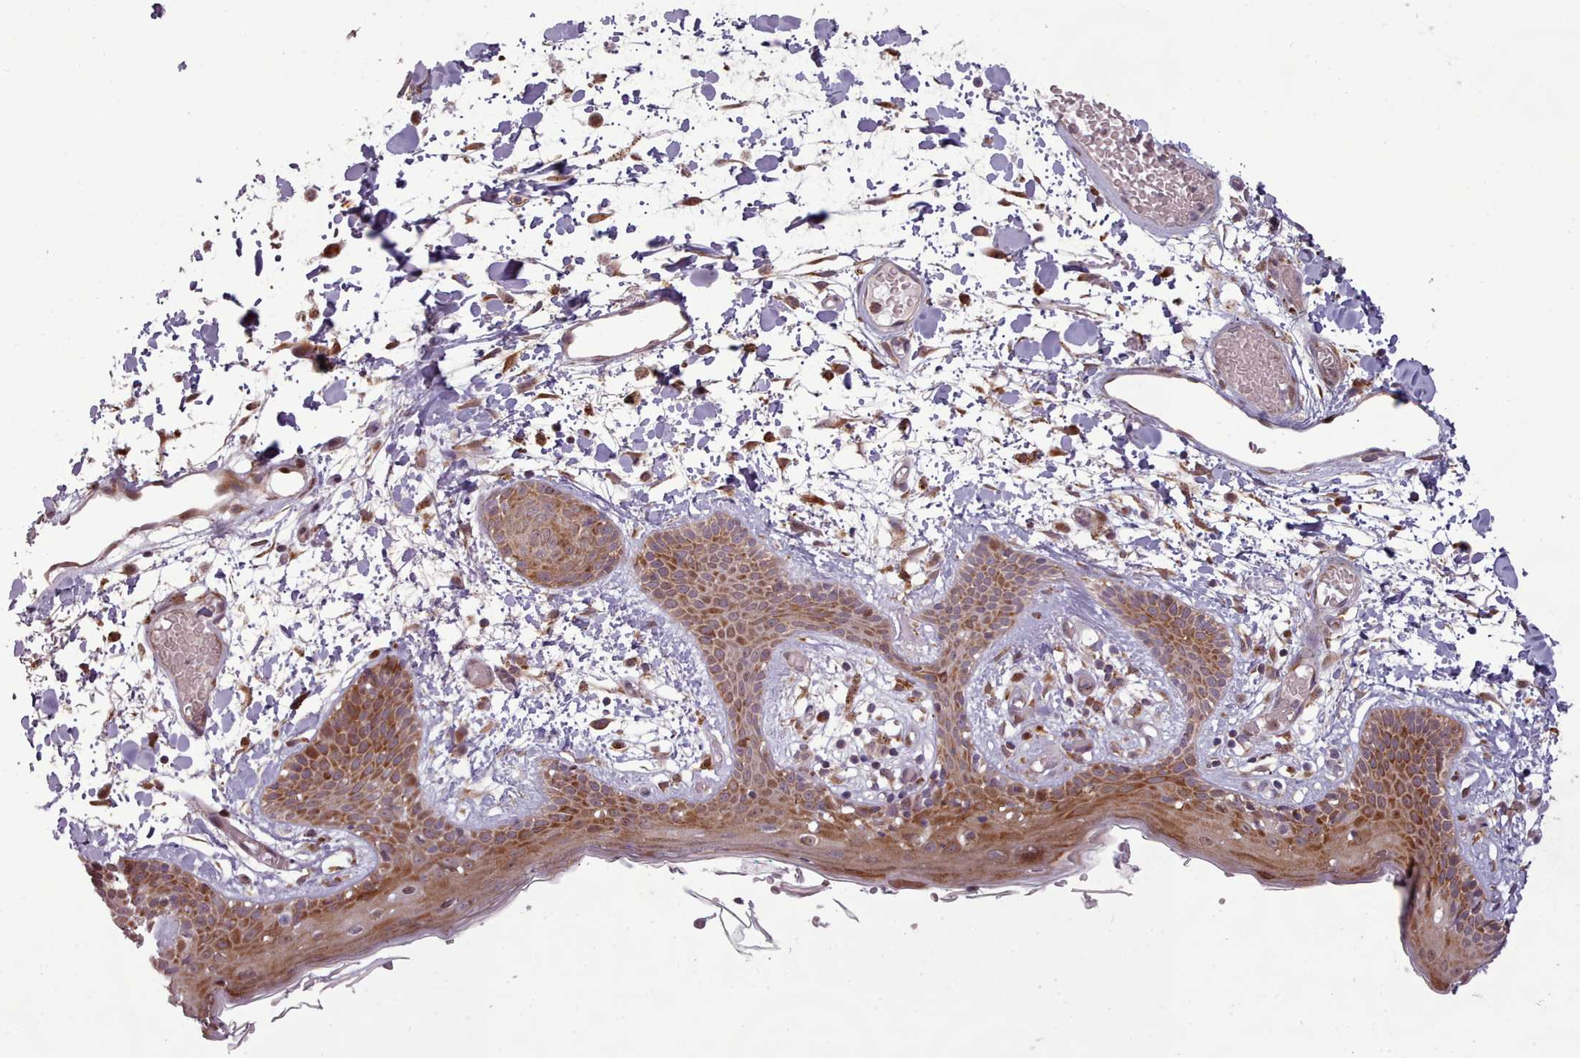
{"staining": {"intensity": "moderate", "quantity": ">75%", "location": "cytoplasmic/membranous"}, "tissue": "skin", "cell_type": "Fibroblasts", "image_type": "normal", "snomed": [{"axis": "morphology", "description": "Normal tissue, NOS"}, {"axis": "topography", "description": "Skin"}], "caption": "This is an image of immunohistochemistry (IHC) staining of normal skin, which shows moderate staining in the cytoplasmic/membranous of fibroblasts.", "gene": "LGALS9B", "patient": {"sex": "male", "age": 79}}